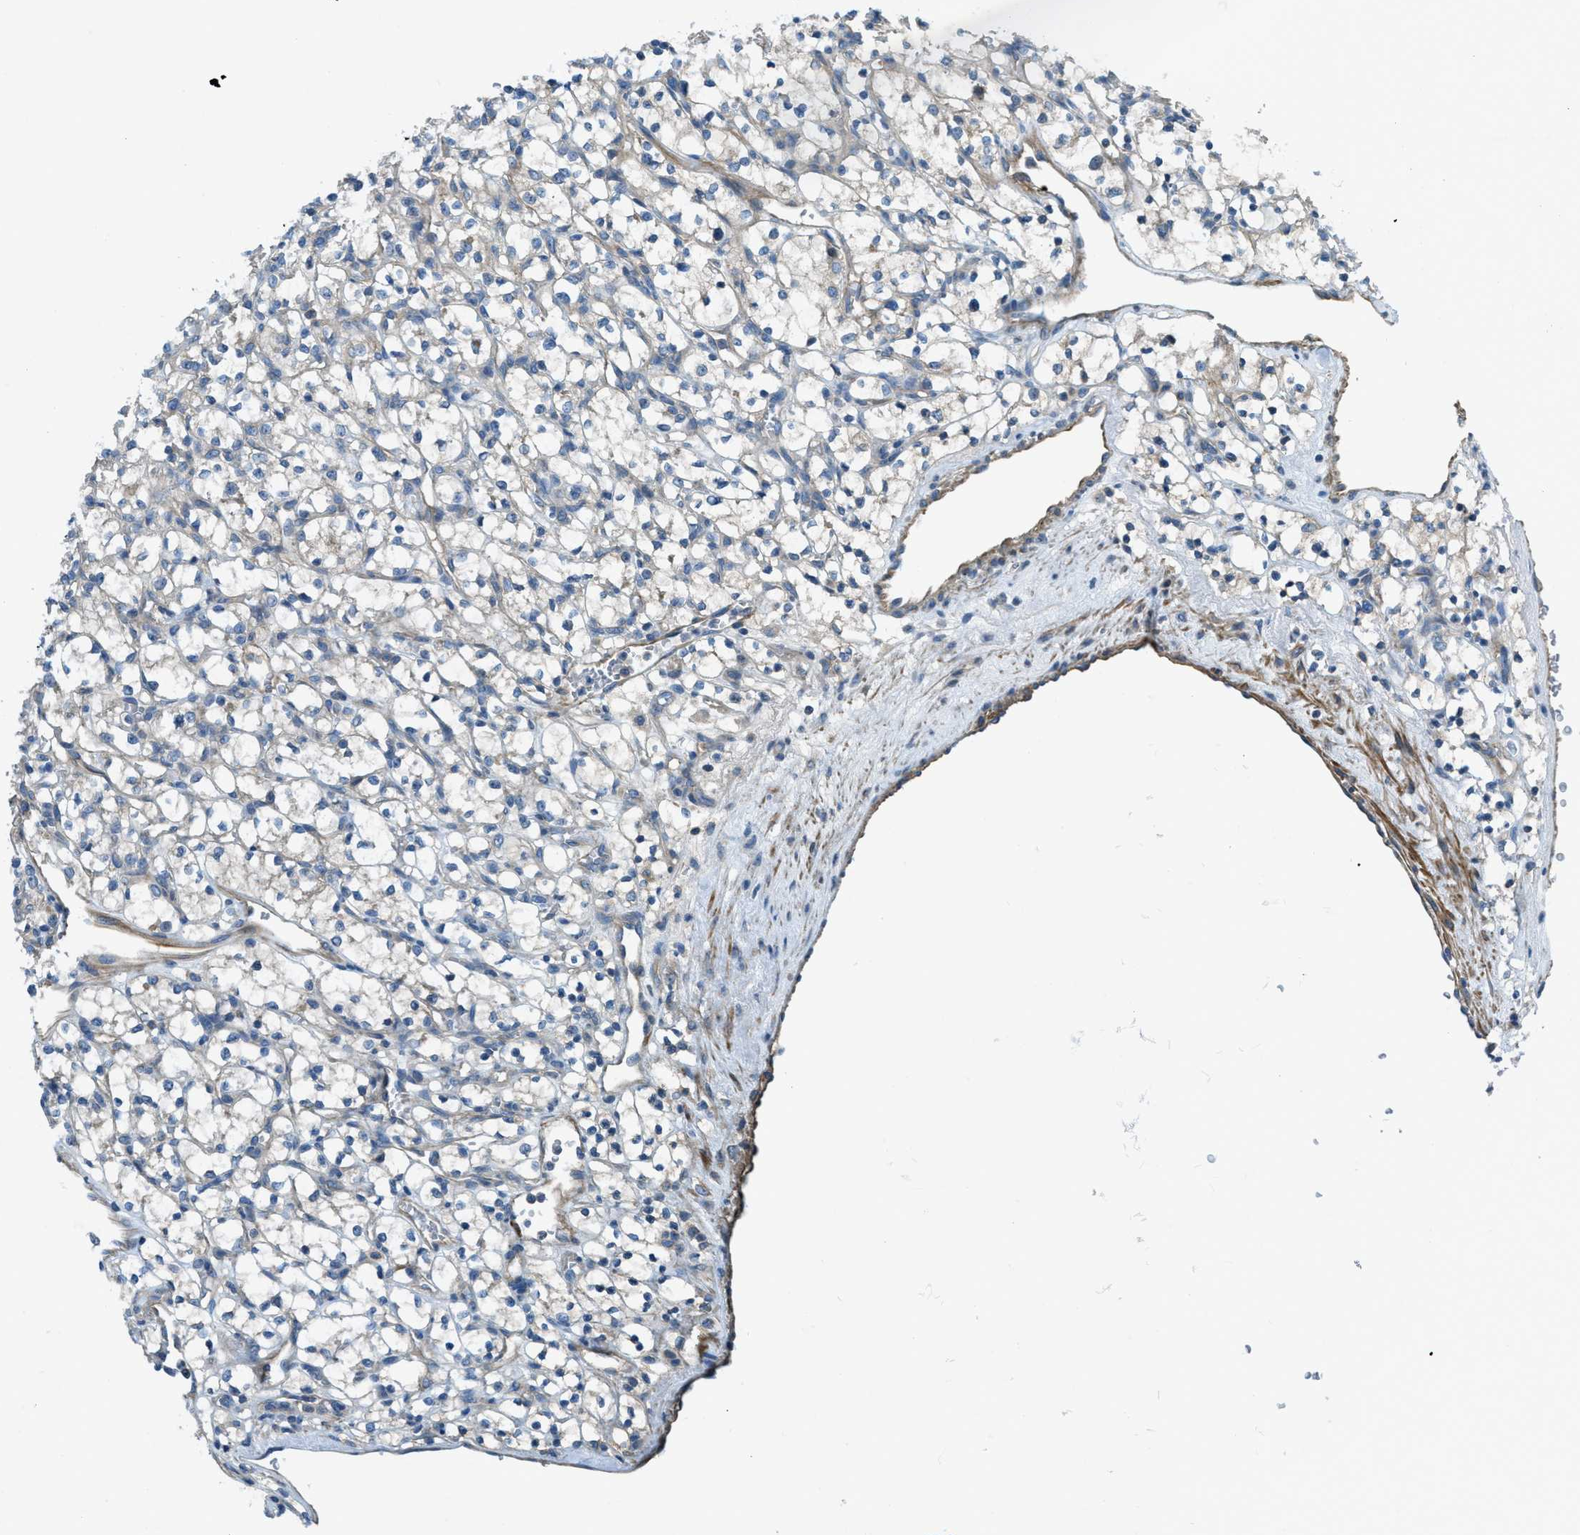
{"staining": {"intensity": "negative", "quantity": "none", "location": "none"}, "tissue": "renal cancer", "cell_type": "Tumor cells", "image_type": "cancer", "snomed": [{"axis": "morphology", "description": "Adenocarcinoma, NOS"}, {"axis": "topography", "description": "Kidney"}], "caption": "High magnification brightfield microscopy of renal cancer stained with DAB (brown) and counterstained with hematoxylin (blue): tumor cells show no significant staining. Nuclei are stained in blue.", "gene": "VEZT", "patient": {"sex": "female", "age": 69}}